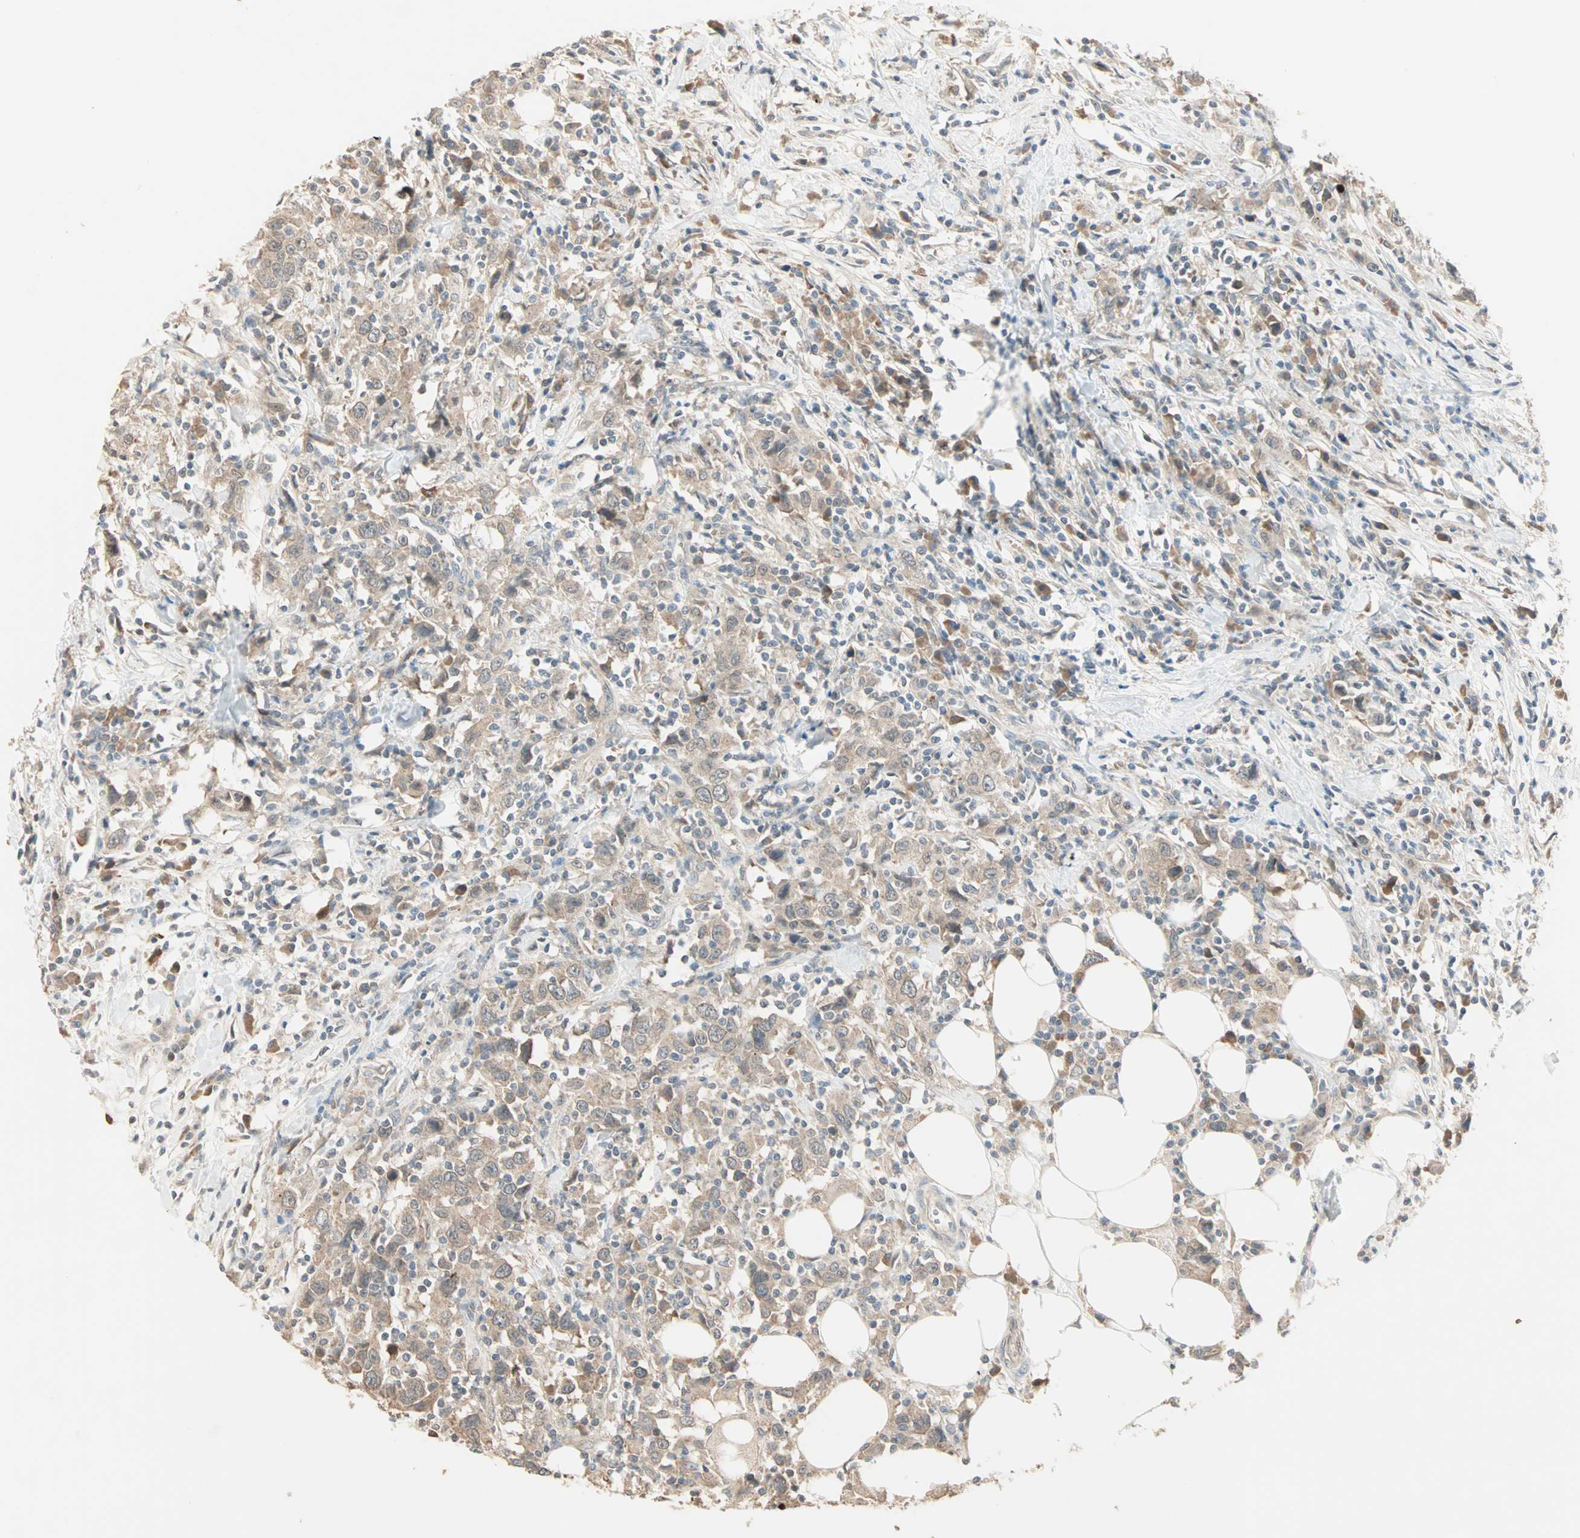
{"staining": {"intensity": "moderate", "quantity": ">75%", "location": "cytoplasmic/membranous"}, "tissue": "urothelial cancer", "cell_type": "Tumor cells", "image_type": "cancer", "snomed": [{"axis": "morphology", "description": "Urothelial carcinoma, High grade"}, {"axis": "topography", "description": "Urinary bladder"}], "caption": "Immunohistochemical staining of urothelial carcinoma (high-grade) reveals medium levels of moderate cytoplasmic/membranous expression in approximately >75% of tumor cells.", "gene": "TTF2", "patient": {"sex": "male", "age": 61}}